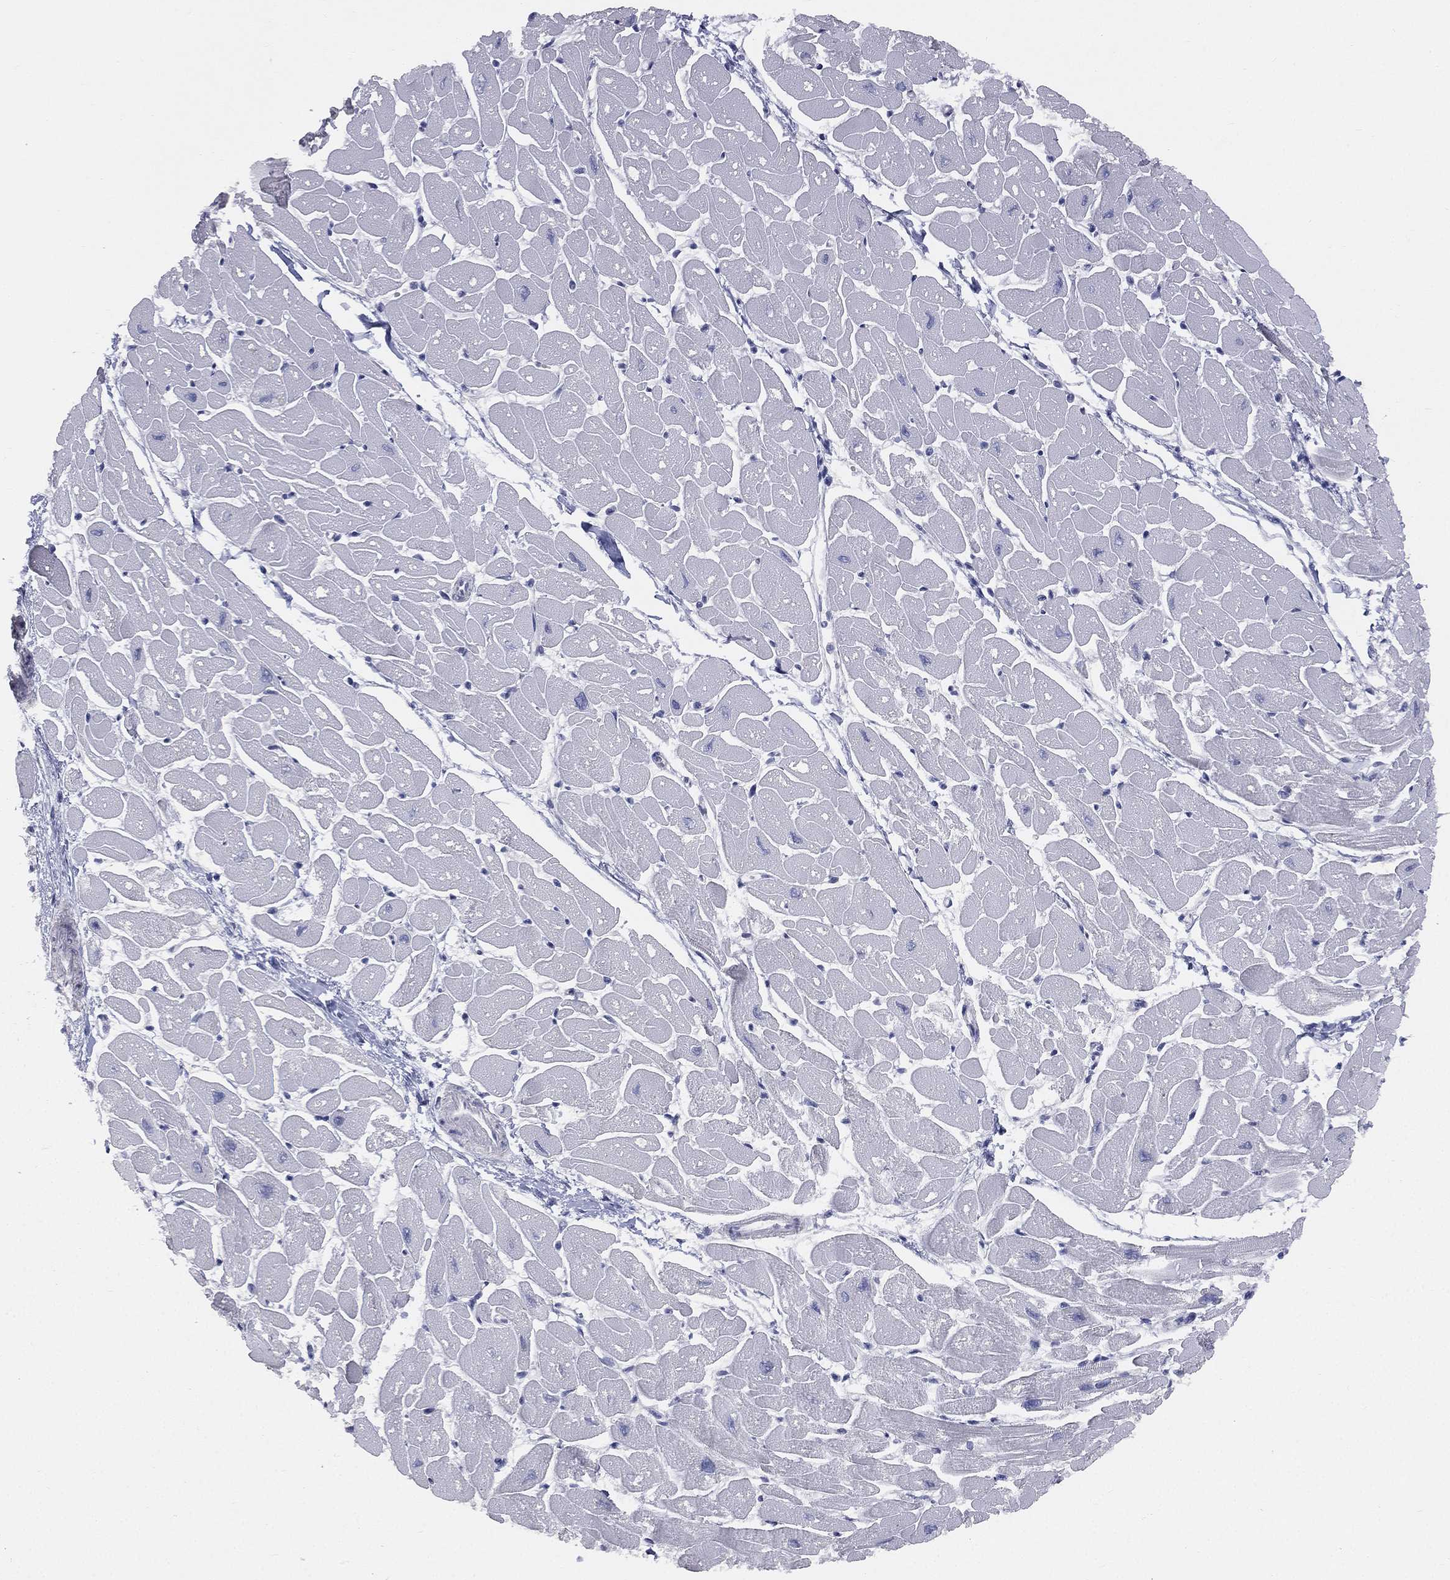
{"staining": {"intensity": "negative", "quantity": "none", "location": "none"}, "tissue": "heart muscle", "cell_type": "Cardiomyocytes", "image_type": "normal", "snomed": [{"axis": "morphology", "description": "Normal tissue, NOS"}, {"axis": "topography", "description": "Heart"}], "caption": "The photomicrograph exhibits no significant positivity in cardiomyocytes of heart muscle. (Stains: DAB (3,3'-diaminobenzidine) immunohistochemistry with hematoxylin counter stain, Microscopy: brightfield microscopy at high magnification).", "gene": "DMKN", "patient": {"sex": "male", "age": 57}}